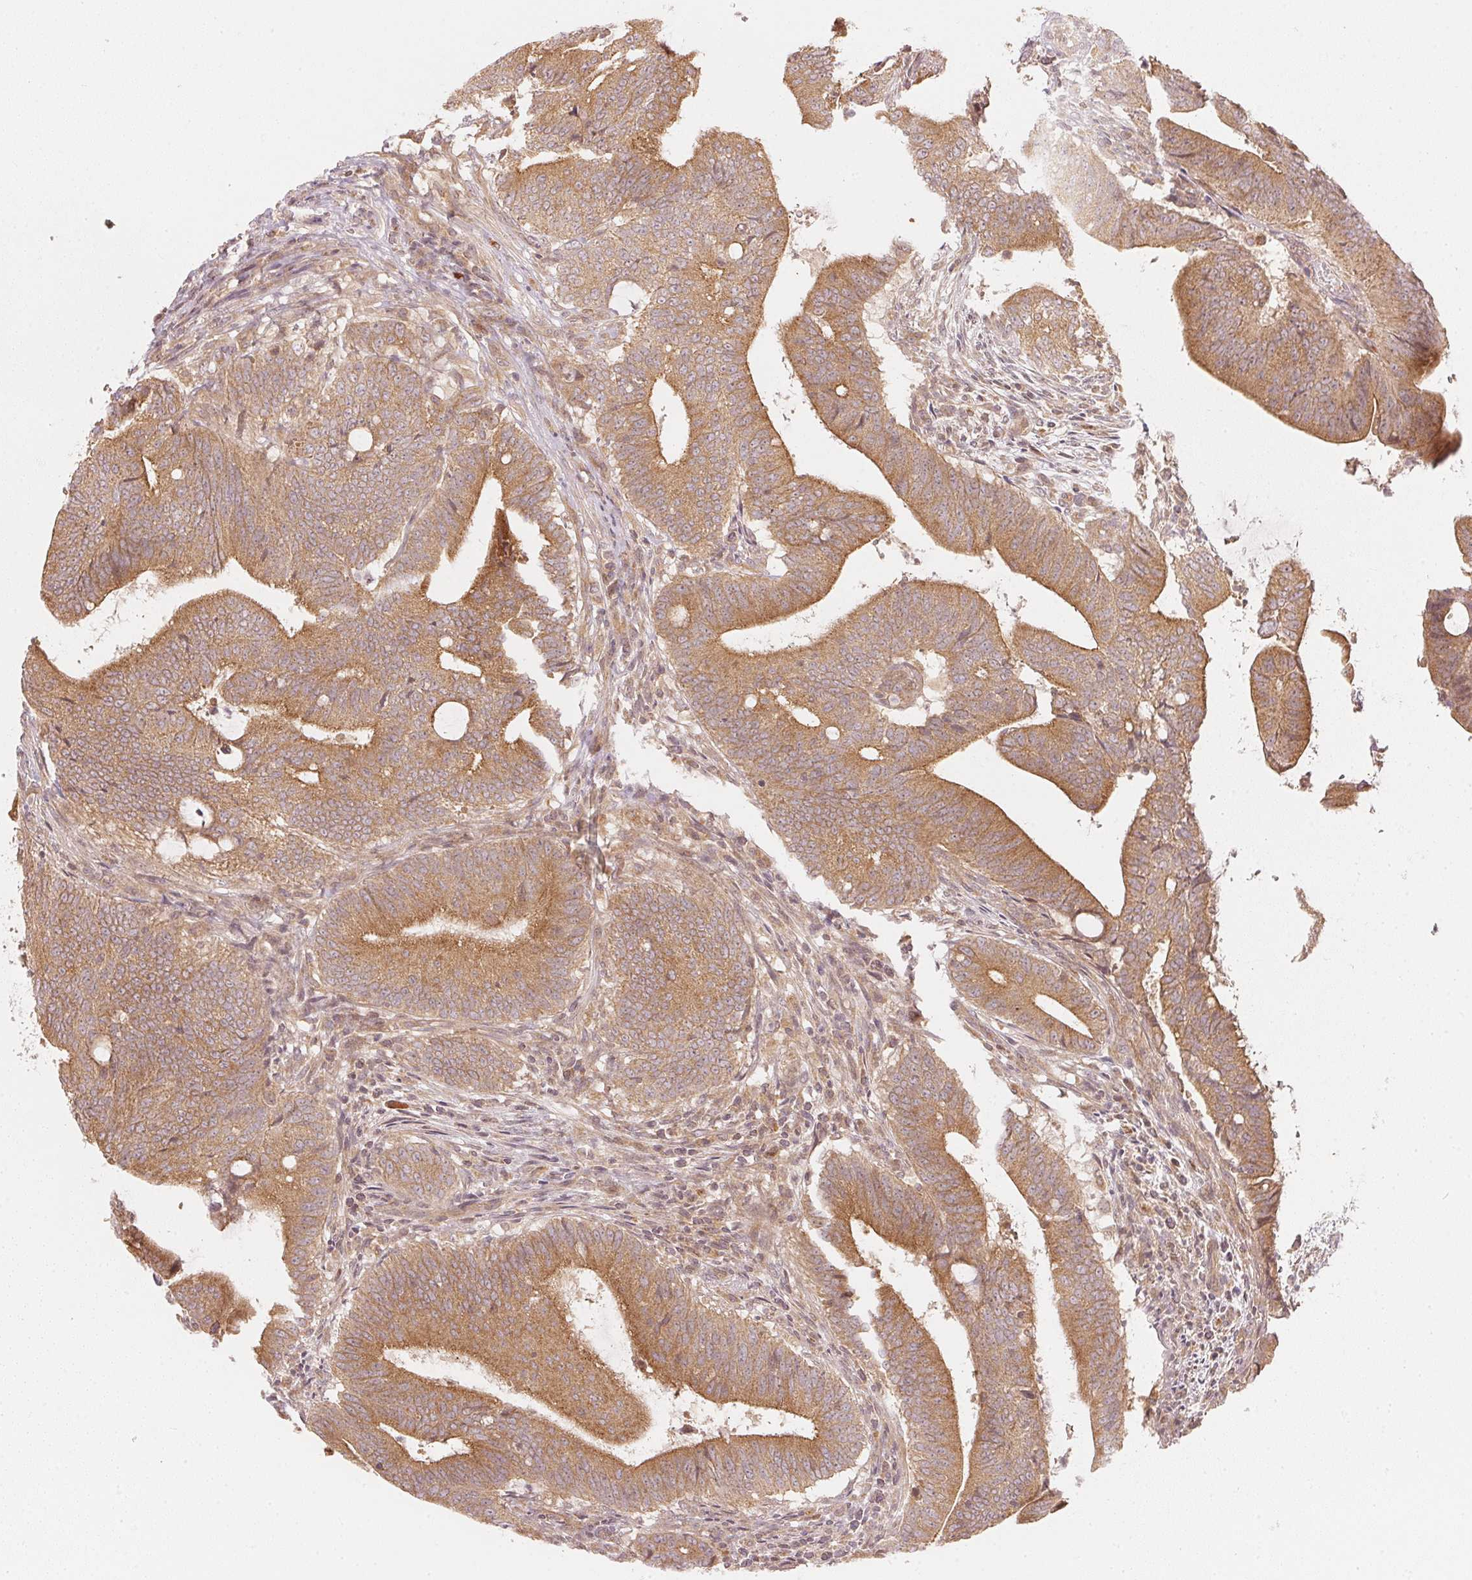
{"staining": {"intensity": "moderate", "quantity": ">75%", "location": "cytoplasmic/membranous"}, "tissue": "colorectal cancer", "cell_type": "Tumor cells", "image_type": "cancer", "snomed": [{"axis": "morphology", "description": "Adenocarcinoma, NOS"}, {"axis": "topography", "description": "Colon"}], "caption": "Protein expression analysis of human colorectal cancer reveals moderate cytoplasmic/membranous positivity in about >75% of tumor cells. Nuclei are stained in blue.", "gene": "WDR54", "patient": {"sex": "female", "age": 43}}